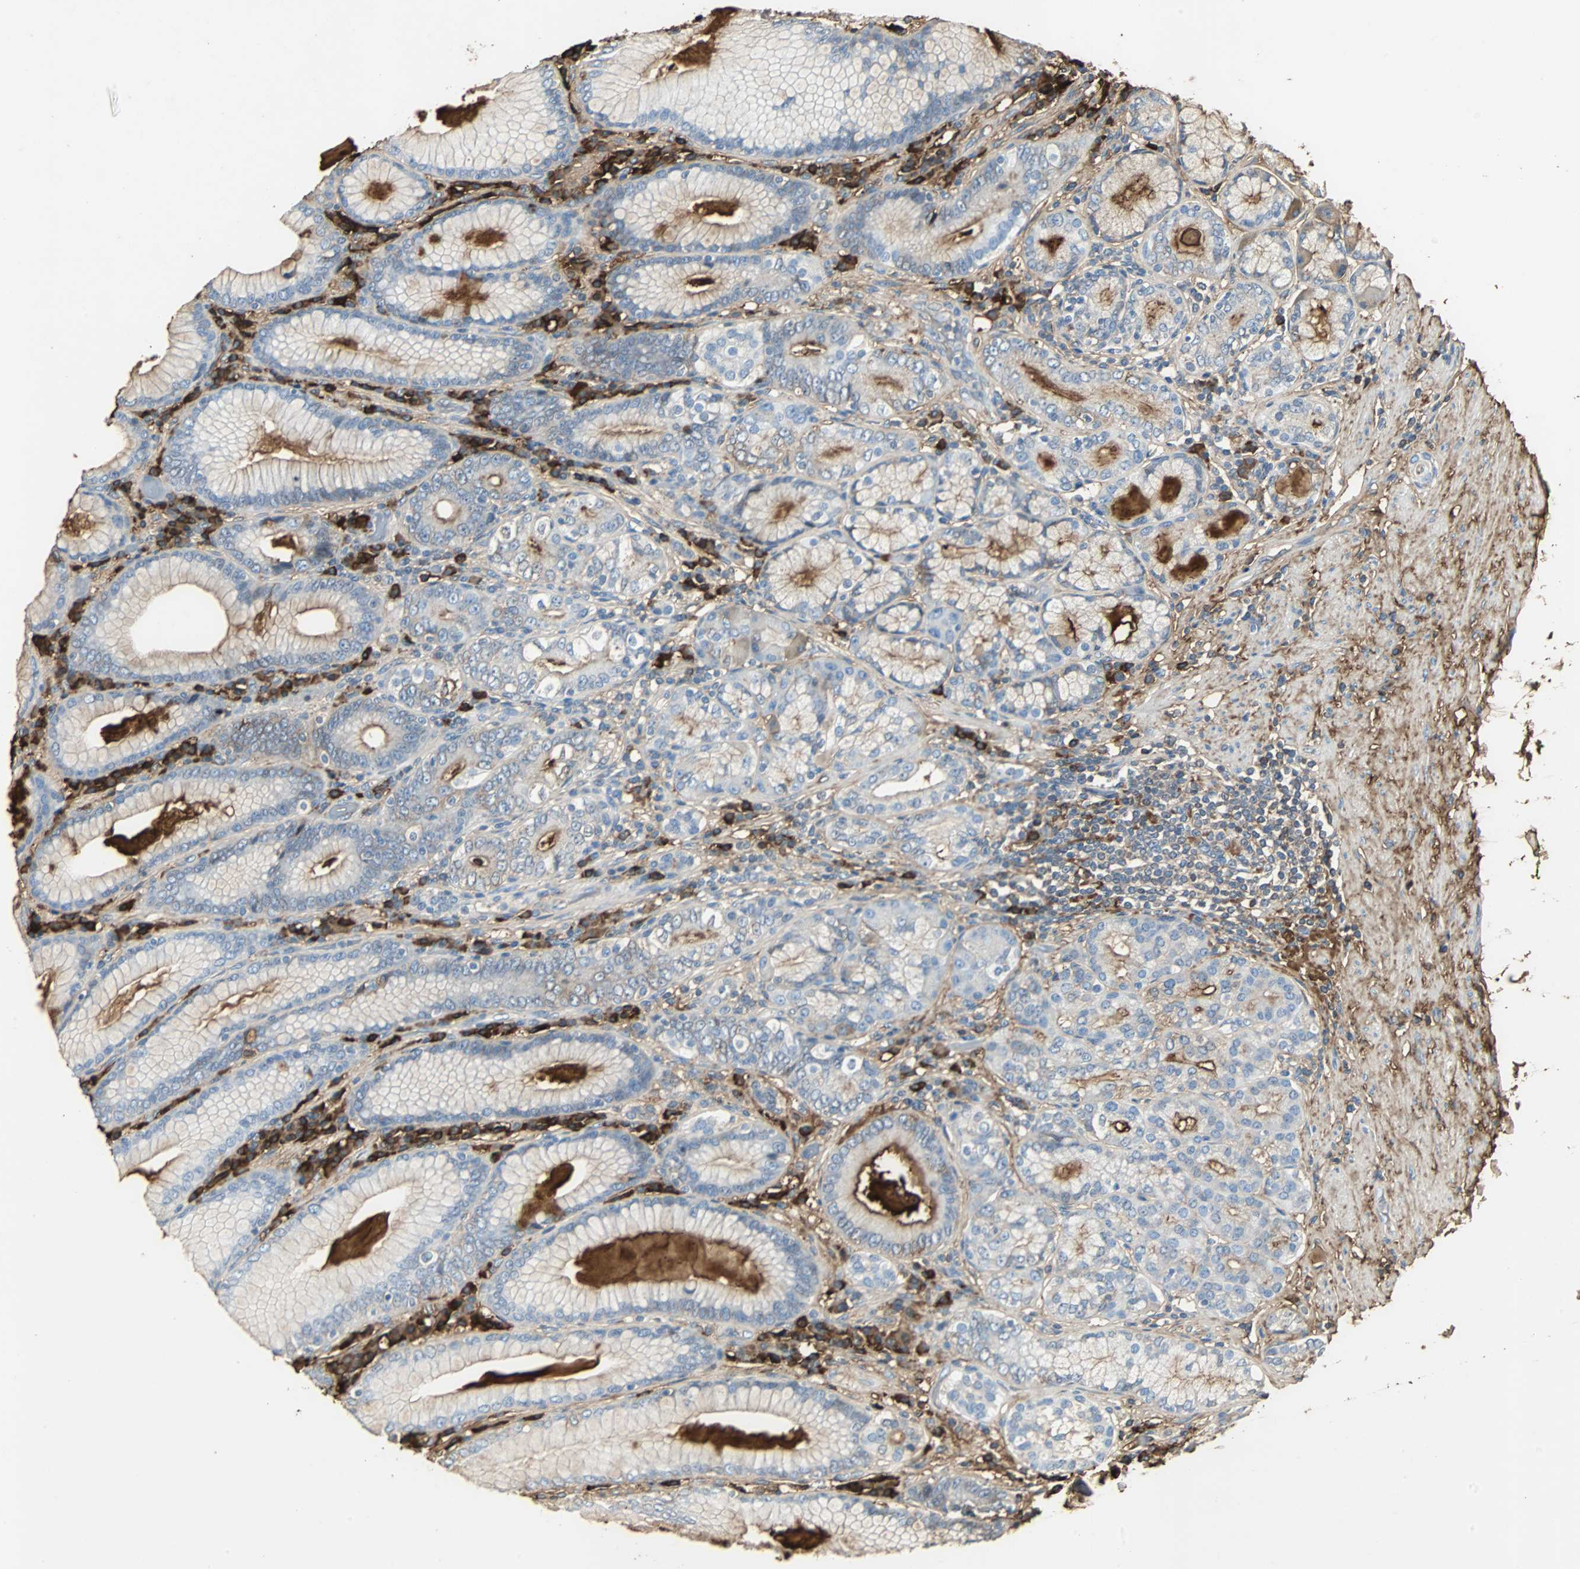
{"staining": {"intensity": "weak", "quantity": "<25%", "location": "cytoplasmic/membranous"}, "tissue": "stomach", "cell_type": "Glandular cells", "image_type": "normal", "snomed": [{"axis": "morphology", "description": "Normal tissue, NOS"}, {"axis": "topography", "description": "Stomach, lower"}], "caption": "A photomicrograph of stomach stained for a protein shows no brown staining in glandular cells. (DAB immunohistochemistry (IHC) visualized using brightfield microscopy, high magnification).", "gene": "IGHA1", "patient": {"sex": "female", "age": 76}}